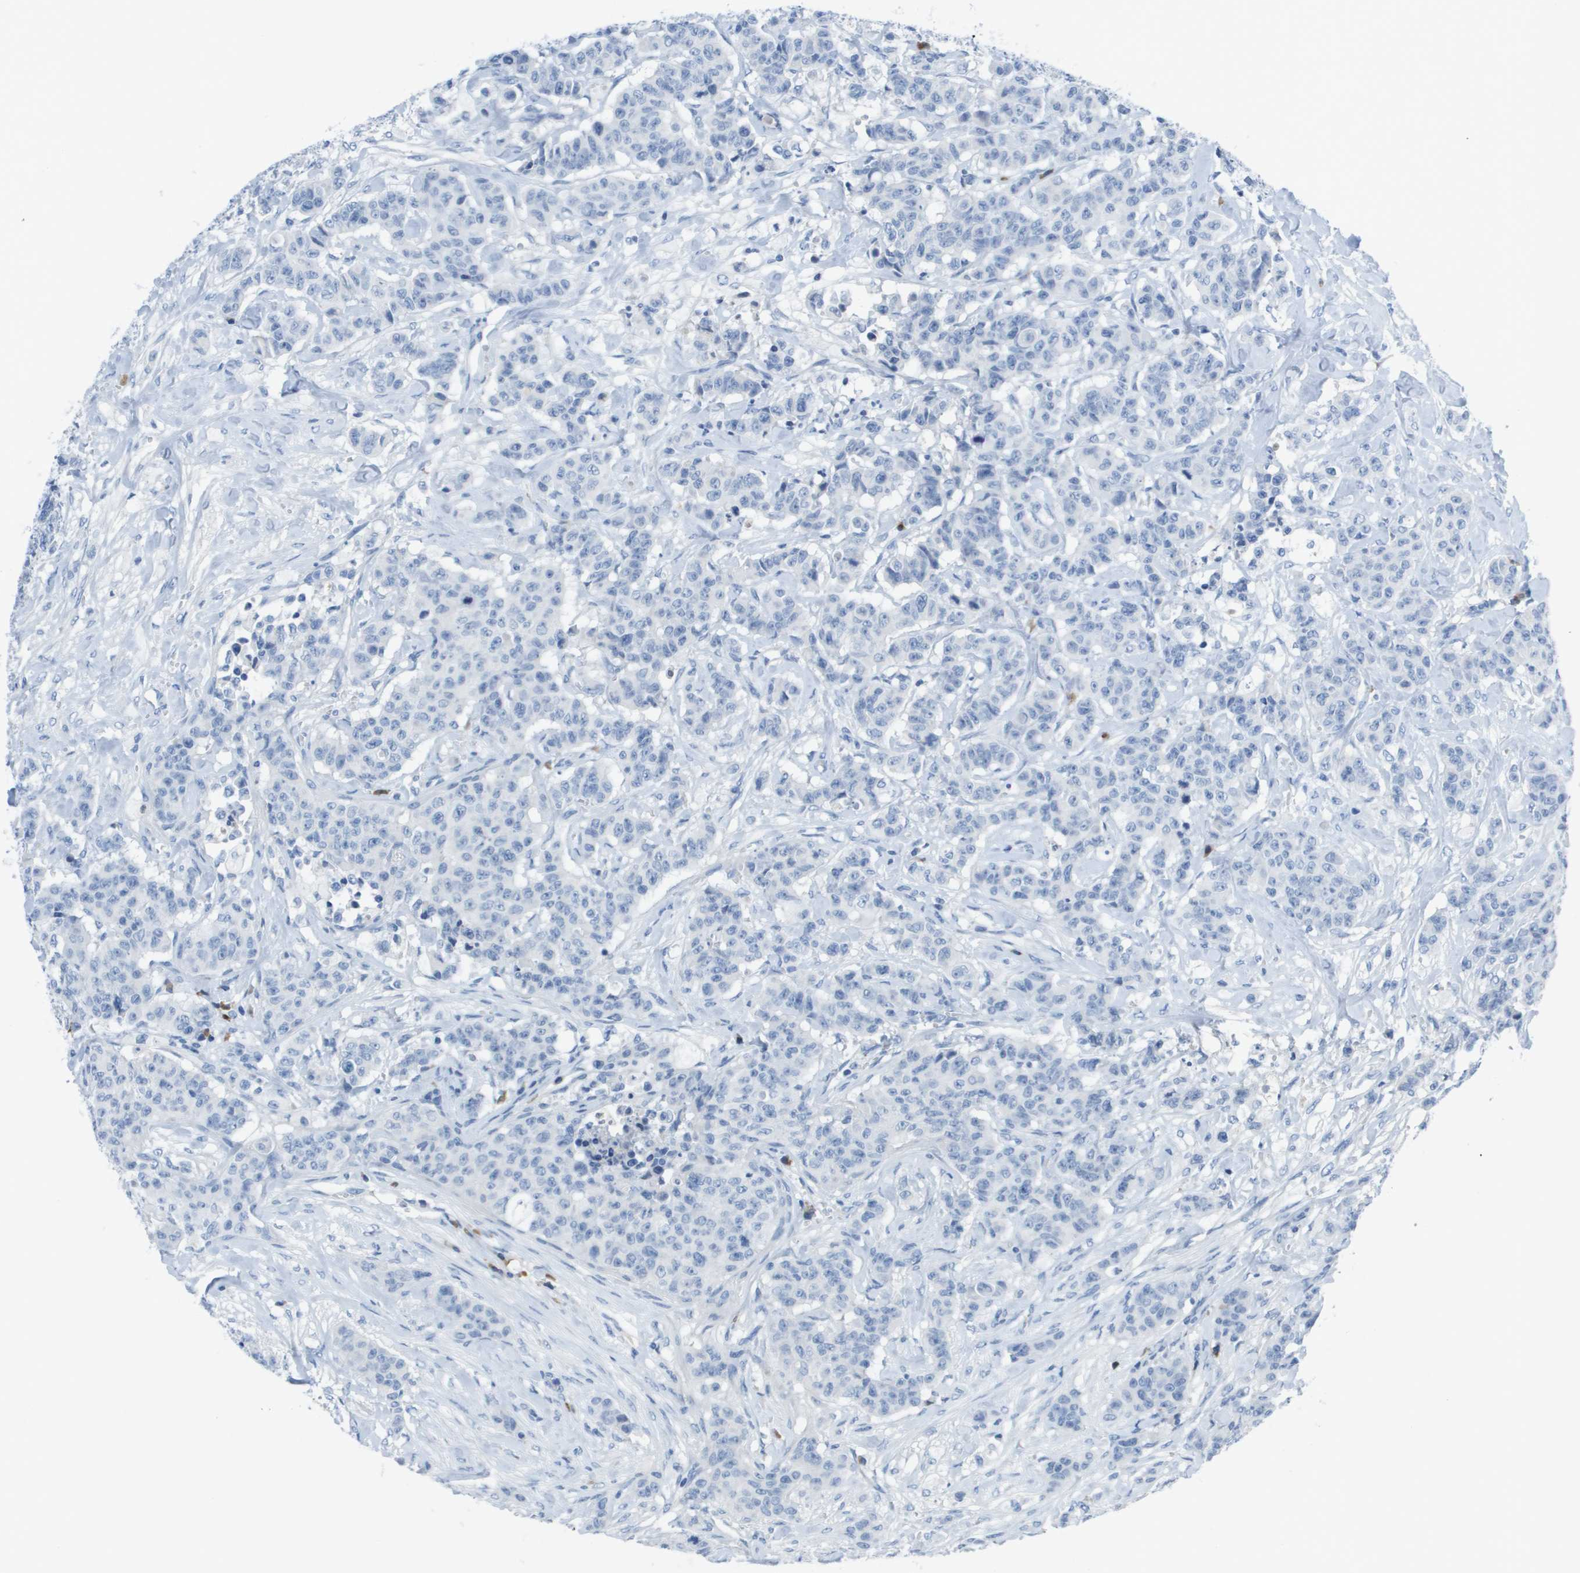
{"staining": {"intensity": "negative", "quantity": "none", "location": "none"}, "tissue": "breast cancer", "cell_type": "Tumor cells", "image_type": "cancer", "snomed": [{"axis": "morphology", "description": "Normal tissue, NOS"}, {"axis": "morphology", "description": "Duct carcinoma"}, {"axis": "topography", "description": "Breast"}], "caption": "This micrograph is of breast cancer (infiltrating ductal carcinoma) stained with immunohistochemistry (IHC) to label a protein in brown with the nuclei are counter-stained blue. There is no staining in tumor cells.", "gene": "GPR18", "patient": {"sex": "female", "age": 40}}